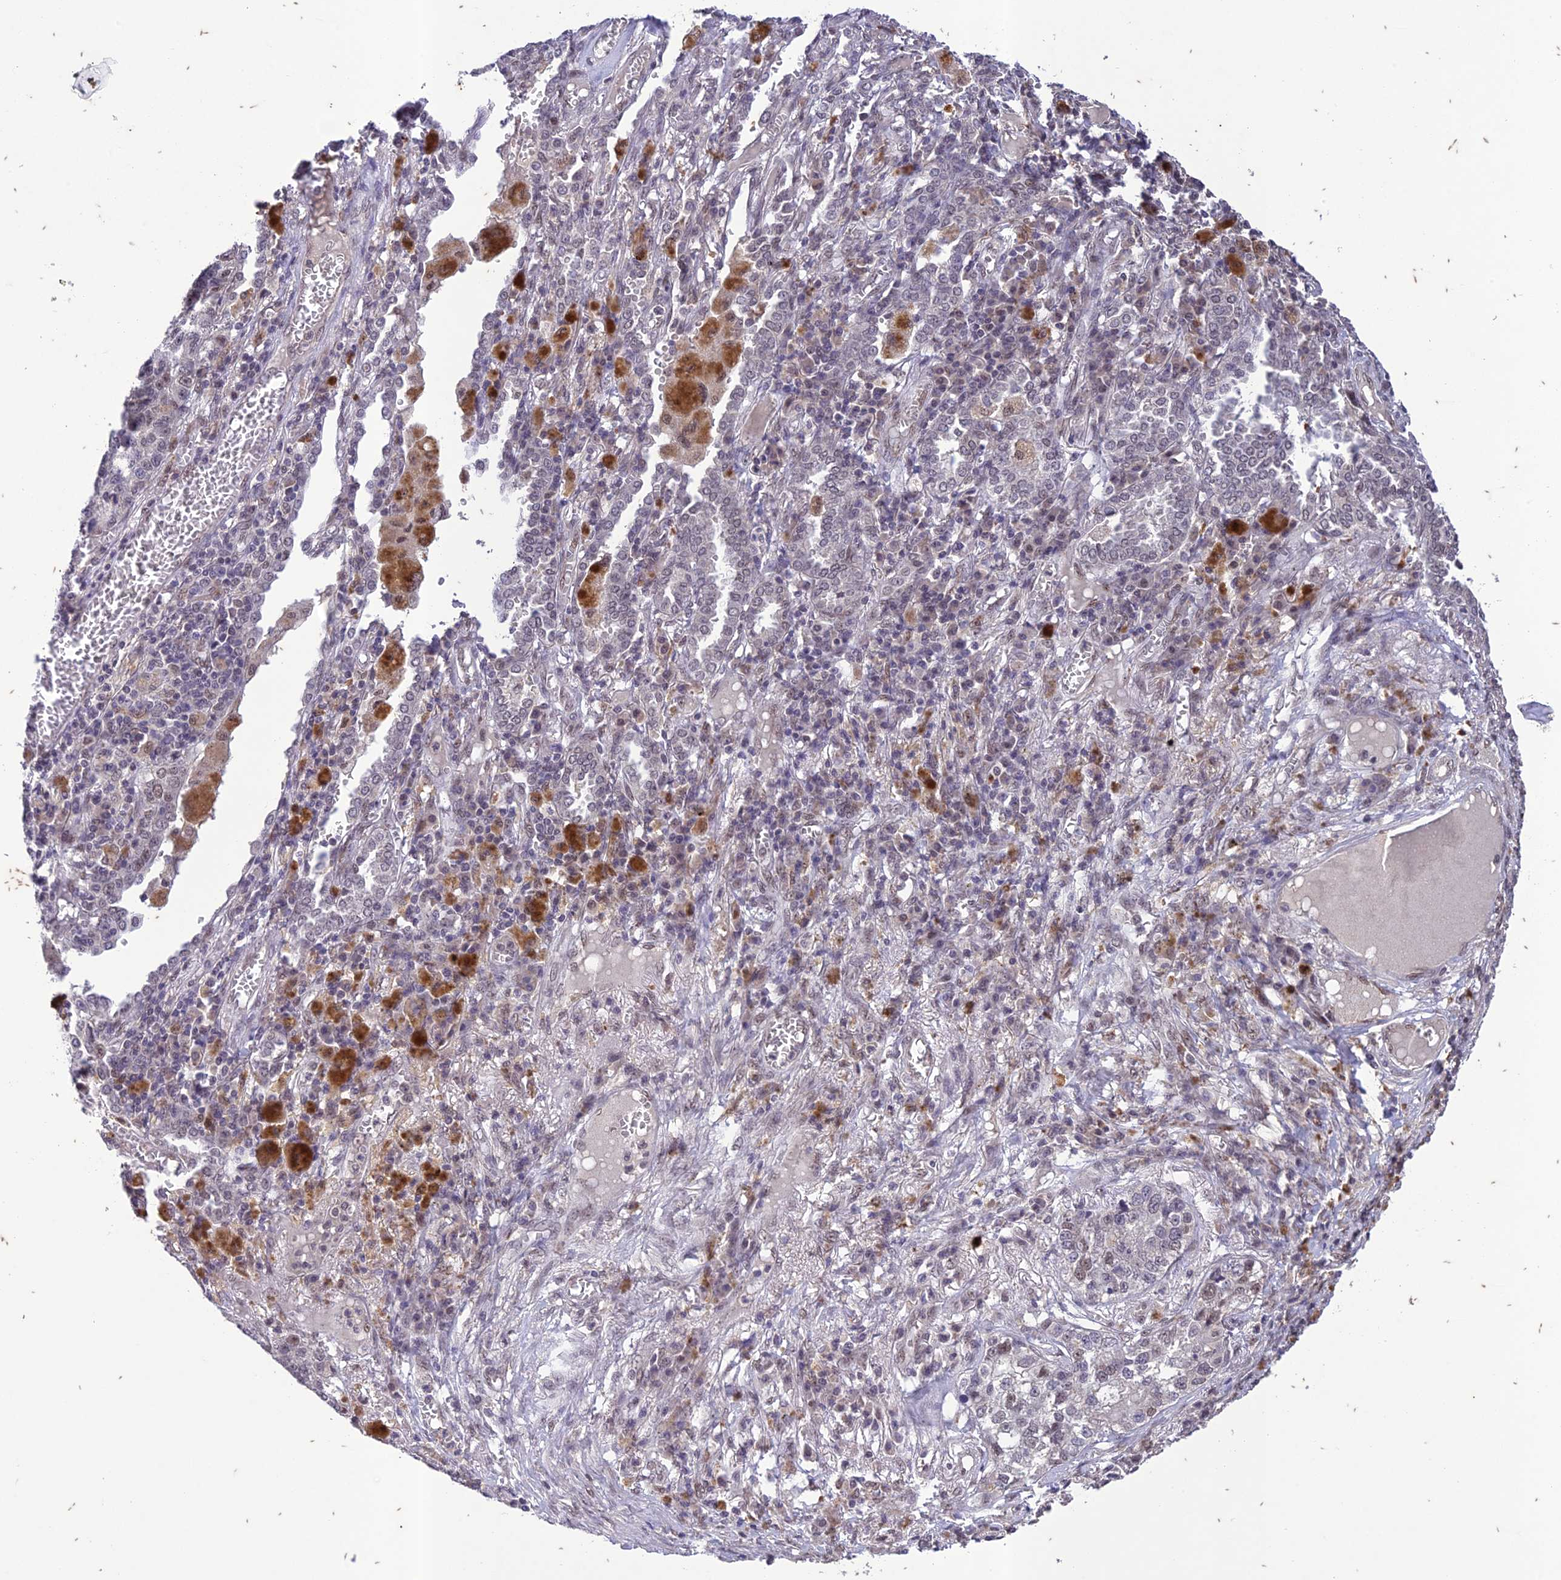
{"staining": {"intensity": "weak", "quantity": "<25%", "location": "nuclear"}, "tissue": "lung cancer", "cell_type": "Tumor cells", "image_type": "cancer", "snomed": [{"axis": "morphology", "description": "Adenocarcinoma, NOS"}, {"axis": "topography", "description": "Lung"}], "caption": "Tumor cells show no significant protein positivity in adenocarcinoma (lung).", "gene": "POP4", "patient": {"sex": "male", "age": 49}}